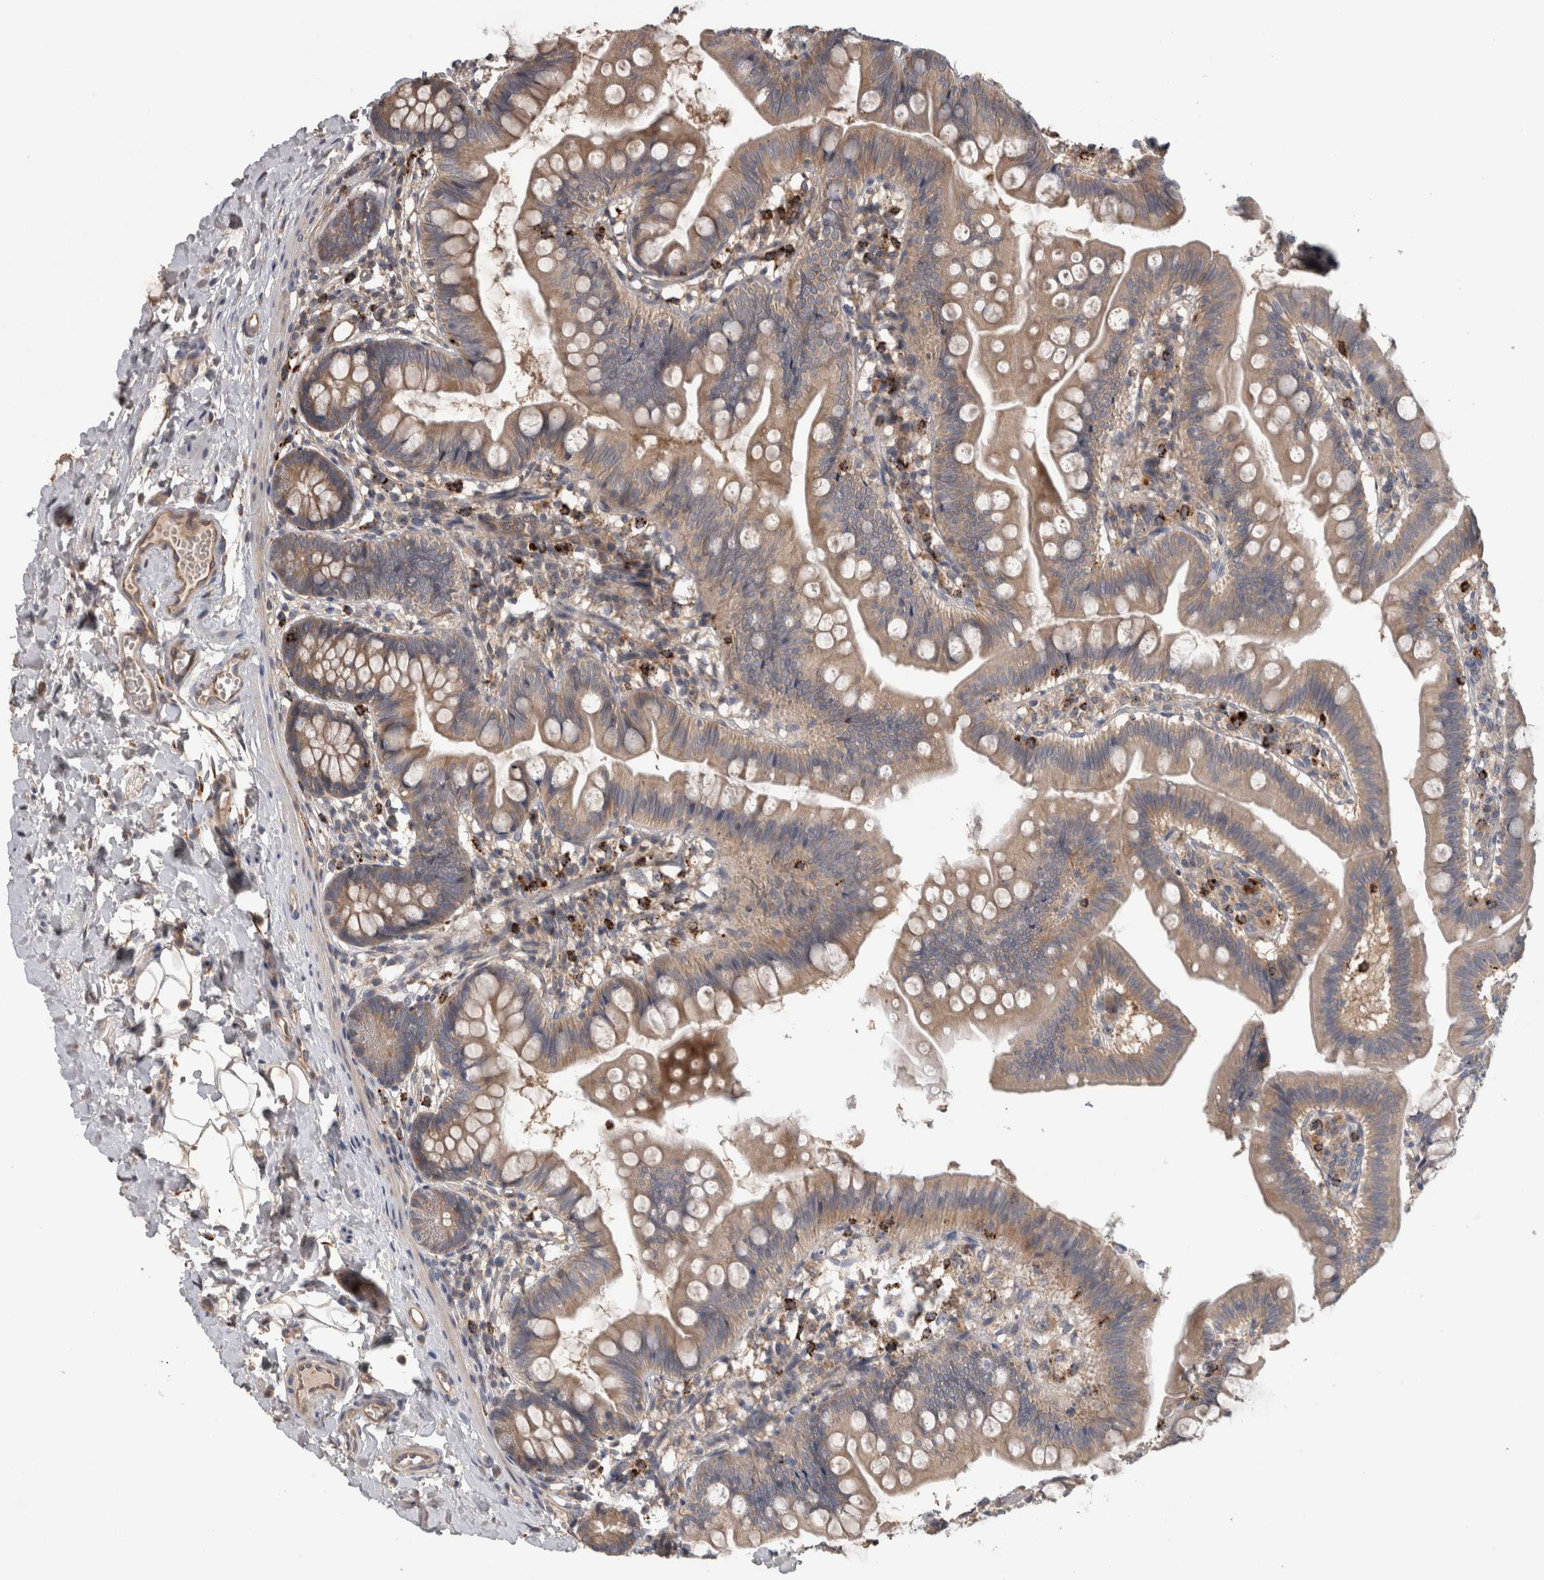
{"staining": {"intensity": "weak", "quantity": ">75%", "location": "cytoplasmic/membranous"}, "tissue": "small intestine", "cell_type": "Glandular cells", "image_type": "normal", "snomed": [{"axis": "morphology", "description": "Normal tissue, NOS"}, {"axis": "topography", "description": "Small intestine"}], "caption": "Weak cytoplasmic/membranous staining is appreciated in about >75% of glandular cells in unremarkable small intestine. Using DAB (3,3'-diaminobenzidine) (brown) and hematoxylin (blue) stains, captured at high magnification using brightfield microscopy.", "gene": "TARBP1", "patient": {"sex": "male", "age": 7}}